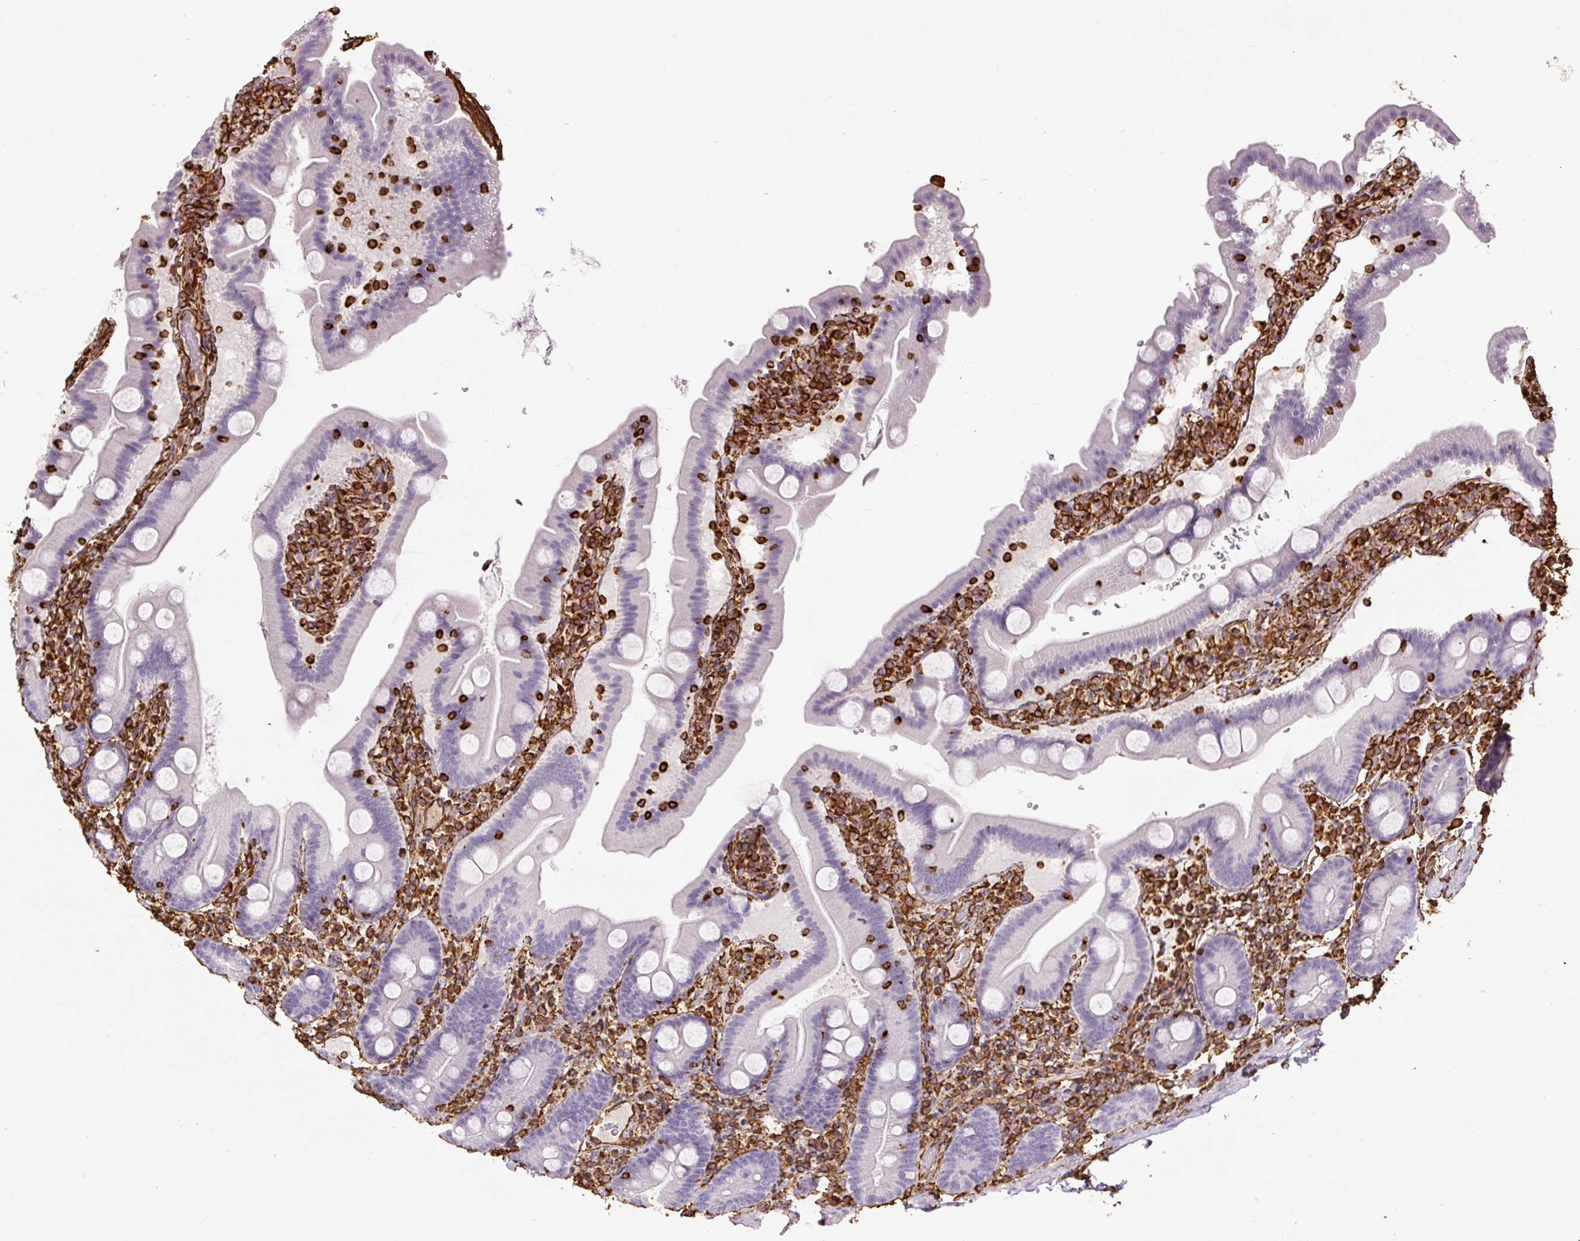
{"staining": {"intensity": "negative", "quantity": "none", "location": "none"}, "tissue": "duodenum", "cell_type": "Glandular cells", "image_type": "normal", "snomed": [{"axis": "morphology", "description": "Normal tissue, NOS"}, {"axis": "topography", "description": "Duodenum"}], "caption": "Immunohistochemistry (IHC) micrograph of normal duodenum stained for a protein (brown), which displays no staining in glandular cells.", "gene": "VIM", "patient": {"sex": "male", "age": 55}}